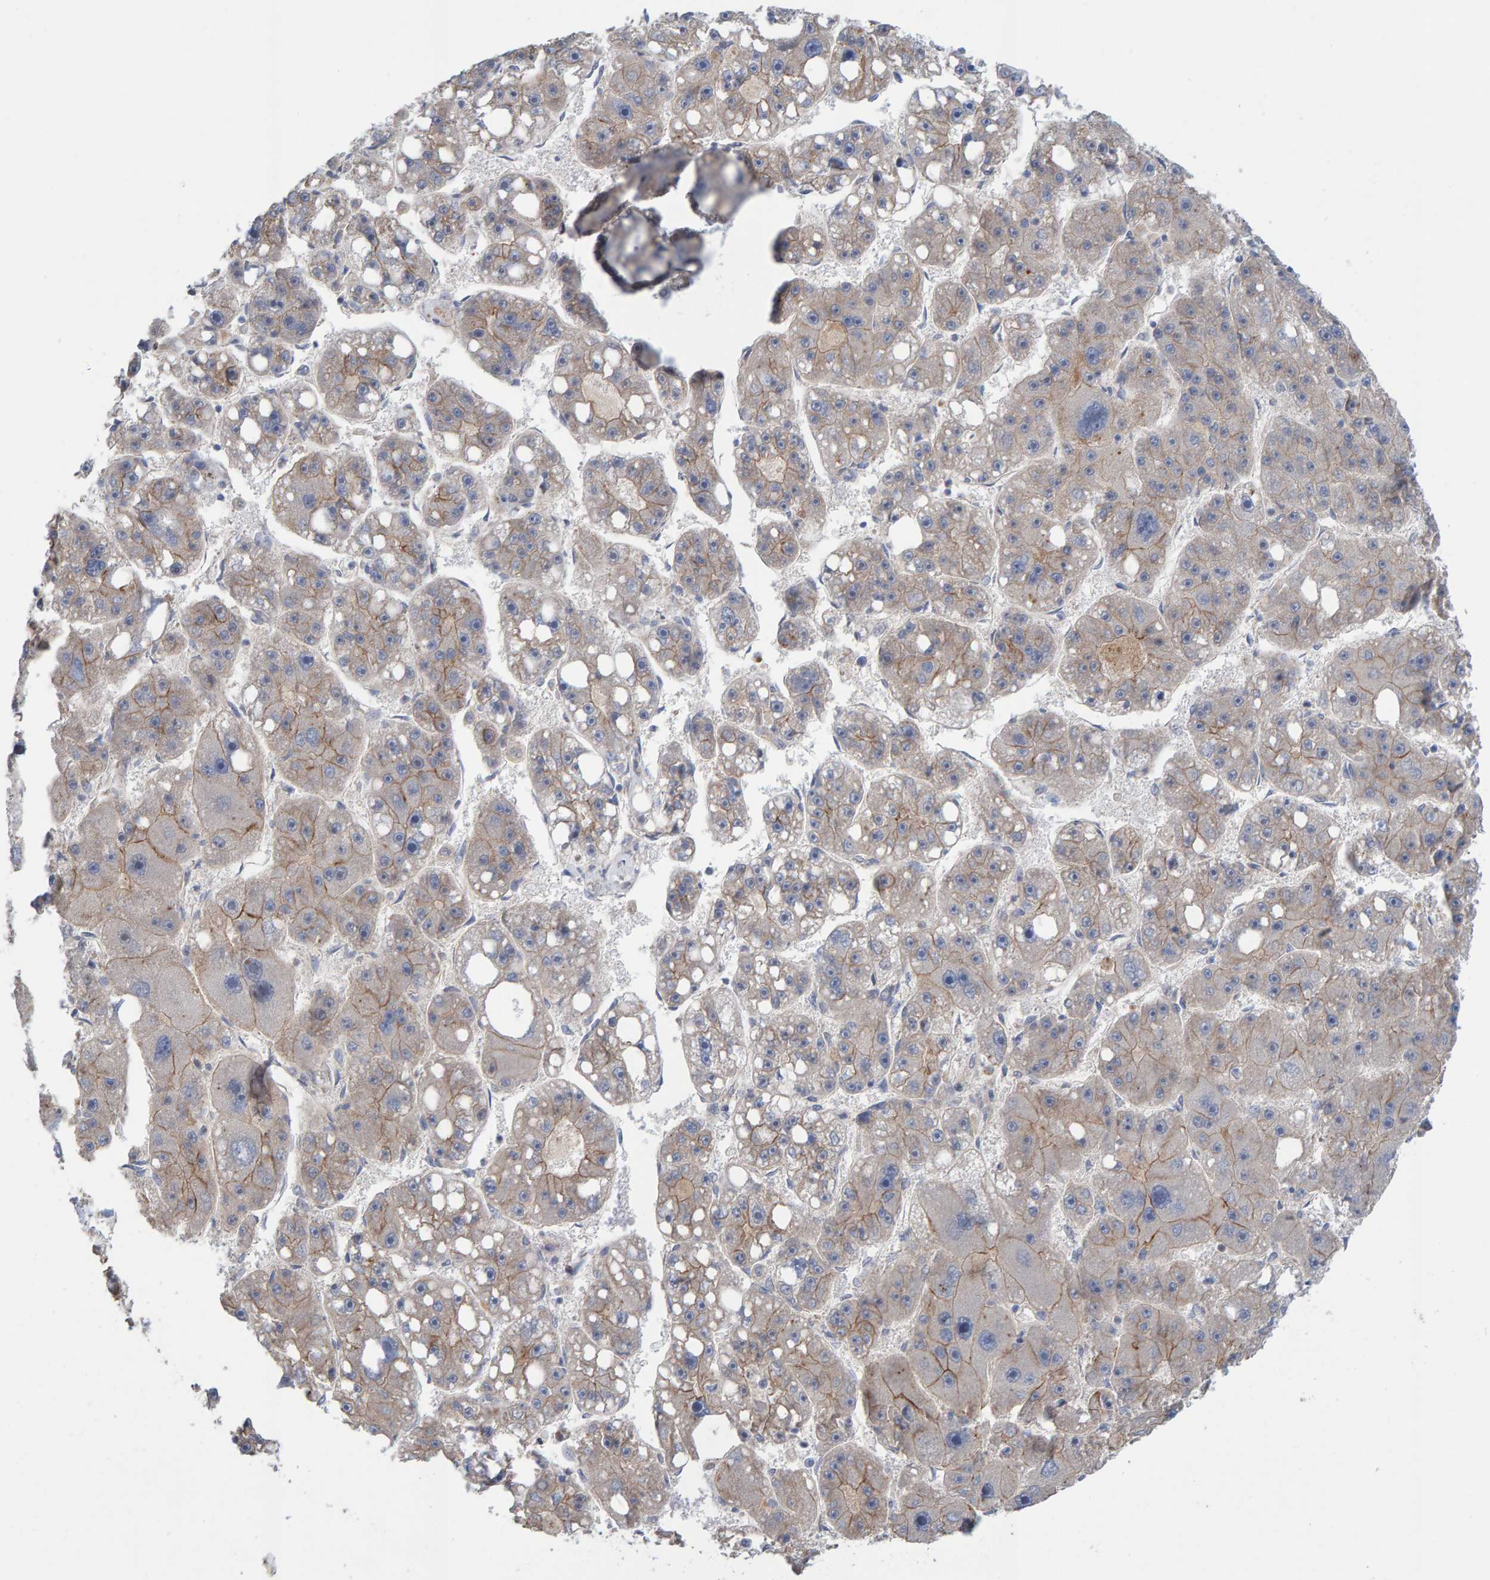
{"staining": {"intensity": "weak", "quantity": ">75%", "location": "cytoplasmic/membranous"}, "tissue": "liver cancer", "cell_type": "Tumor cells", "image_type": "cancer", "snomed": [{"axis": "morphology", "description": "Carcinoma, Hepatocellular, NOS"}, {"axis": "topography", "description": "Liver"}], "caption": "Tumor cells reveal low levels of weak cytoplasmic/membranous expression in approximately >75% of cells in human liver hepatocellular carcinoma.", "gene": "LRSAM1", "patient": {"sex": "female", "age": 61}}